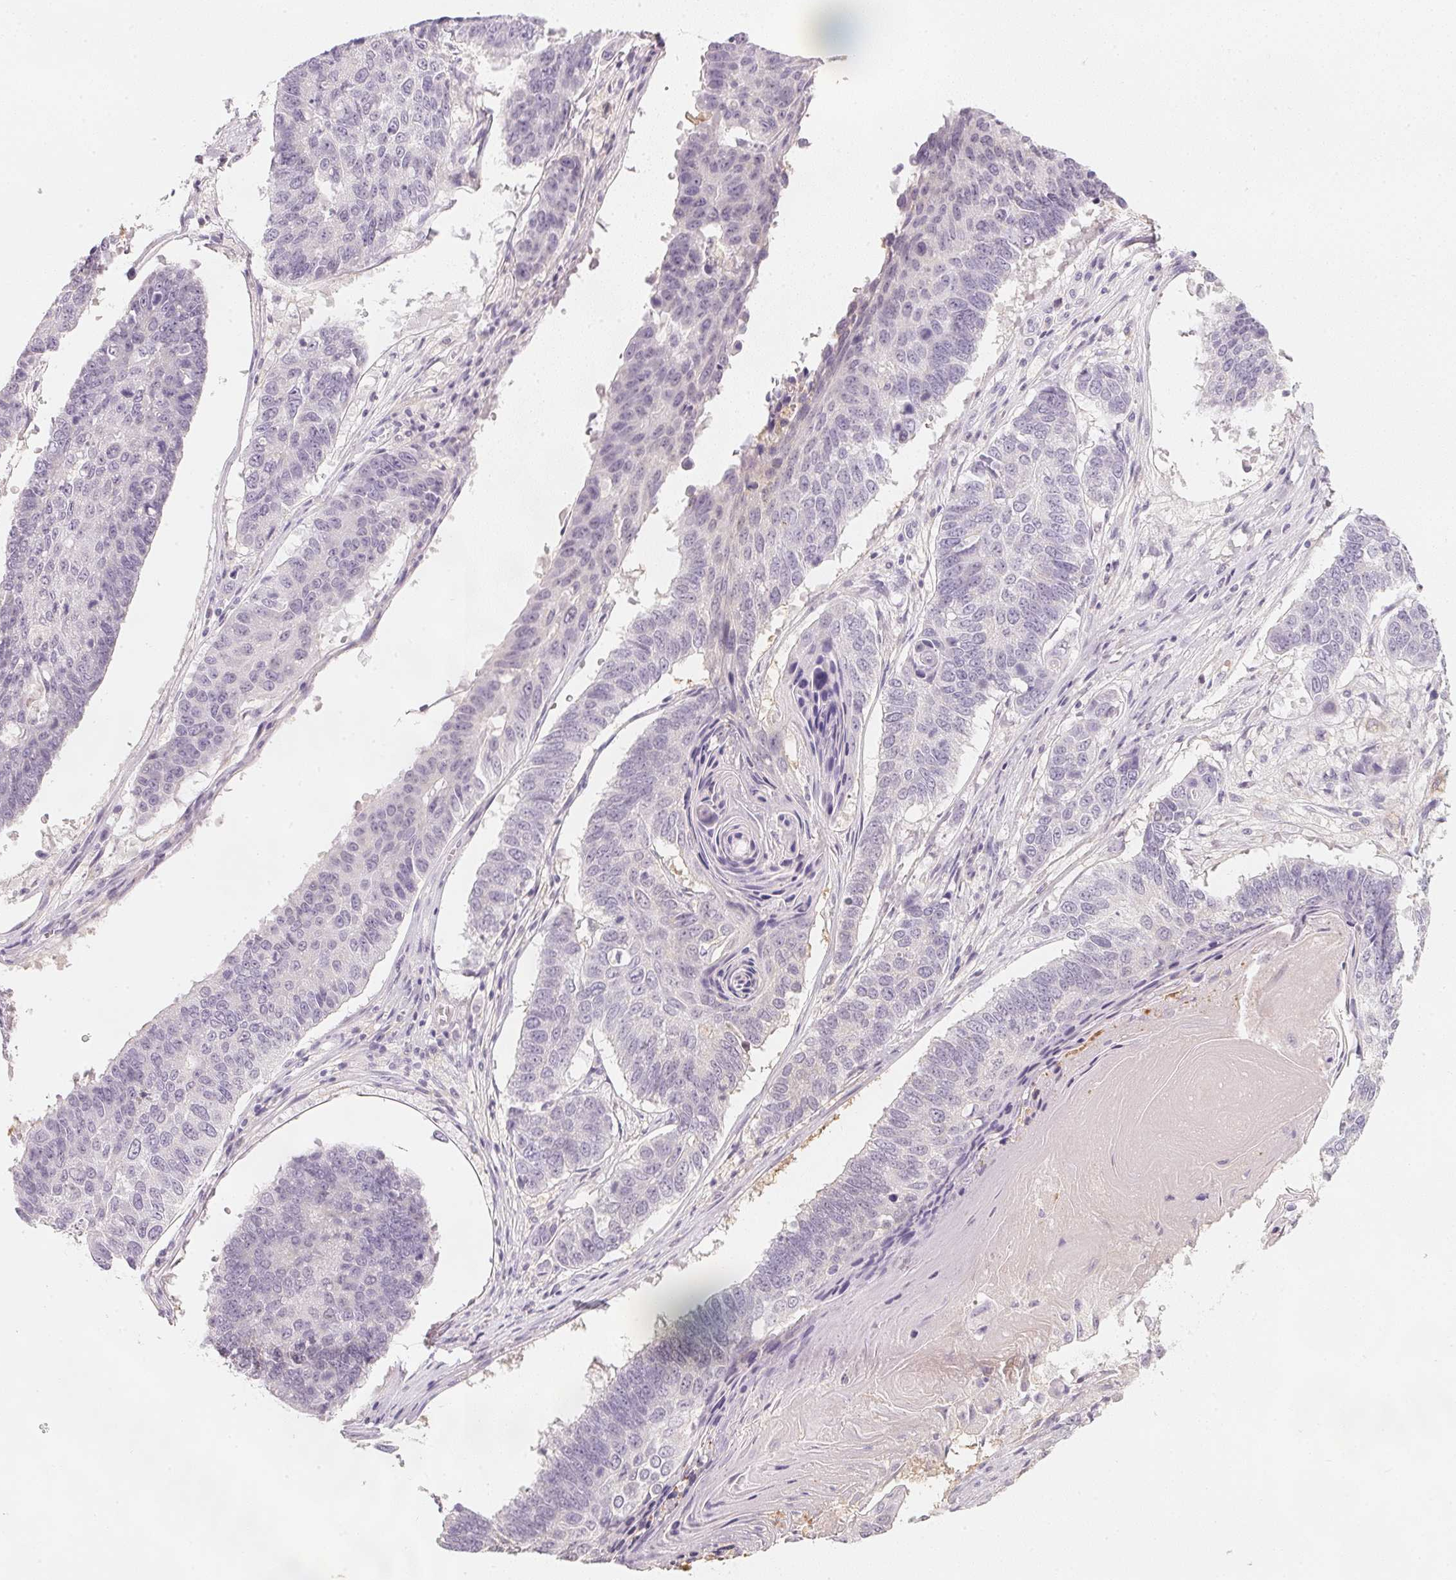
{"staining": {"intensity": "negative", "quantity": "none", "location": "none"}, "tissue": "lung cancer", "cell_type": "Tumor cells", "image_type": "cancer", "snomed": [{"axis": "morphology", "description": "Squamous cell carcinoma, NOS"}, {"axis": "topography", "description": "Lung"}], "caption": "IHC of human squamous cell carcinoma (lung) displays no staining in tumor cells.", "gene": "CFAP276", "patient": {"sex": "male", "age": 73}}